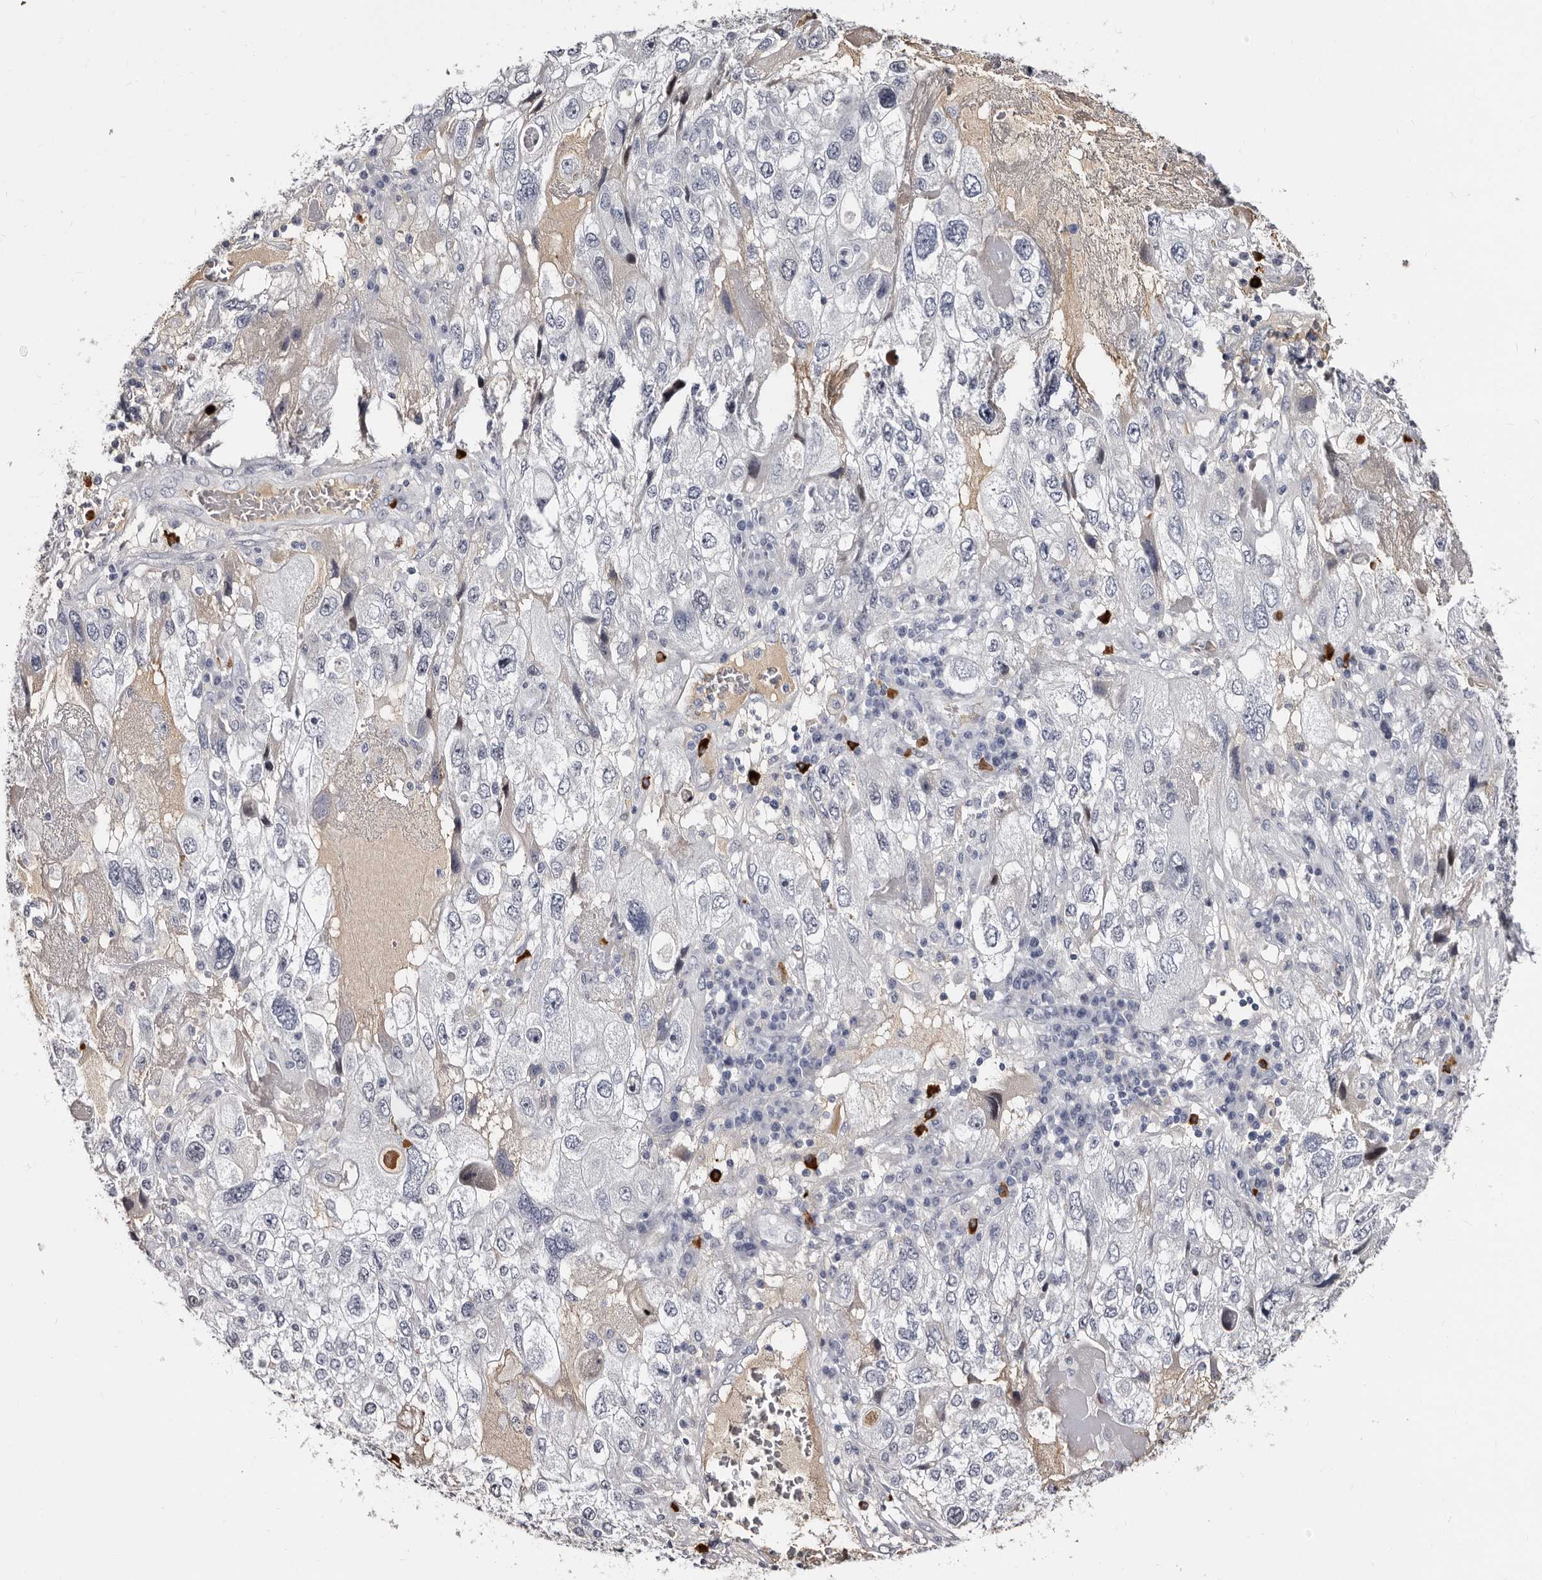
{"staining": {"intensity": "negative", "quantity": "none", "location": "none"}, "tissue": "endometrial cancer", "cell_type": "Tumor cells", "image_type": "cancer", "snomed": [{"axis": "morphology", "description": "Adenocarcinoma, NOS"}, {"axis": "topography", "description": "Endometrium"}], "caption": "Immunohistochemistry of adenocarcinoma (endometrial) reveals no expression in tumor cells. Brightfield microscopy of IHC stained with DAB (3,3'-diaminobenzidine) (brown) and hematoxylin (blue), captured at high magnification.", "gene": "TBC1D22B", "patient": {"sex": "female", "age": 49}}